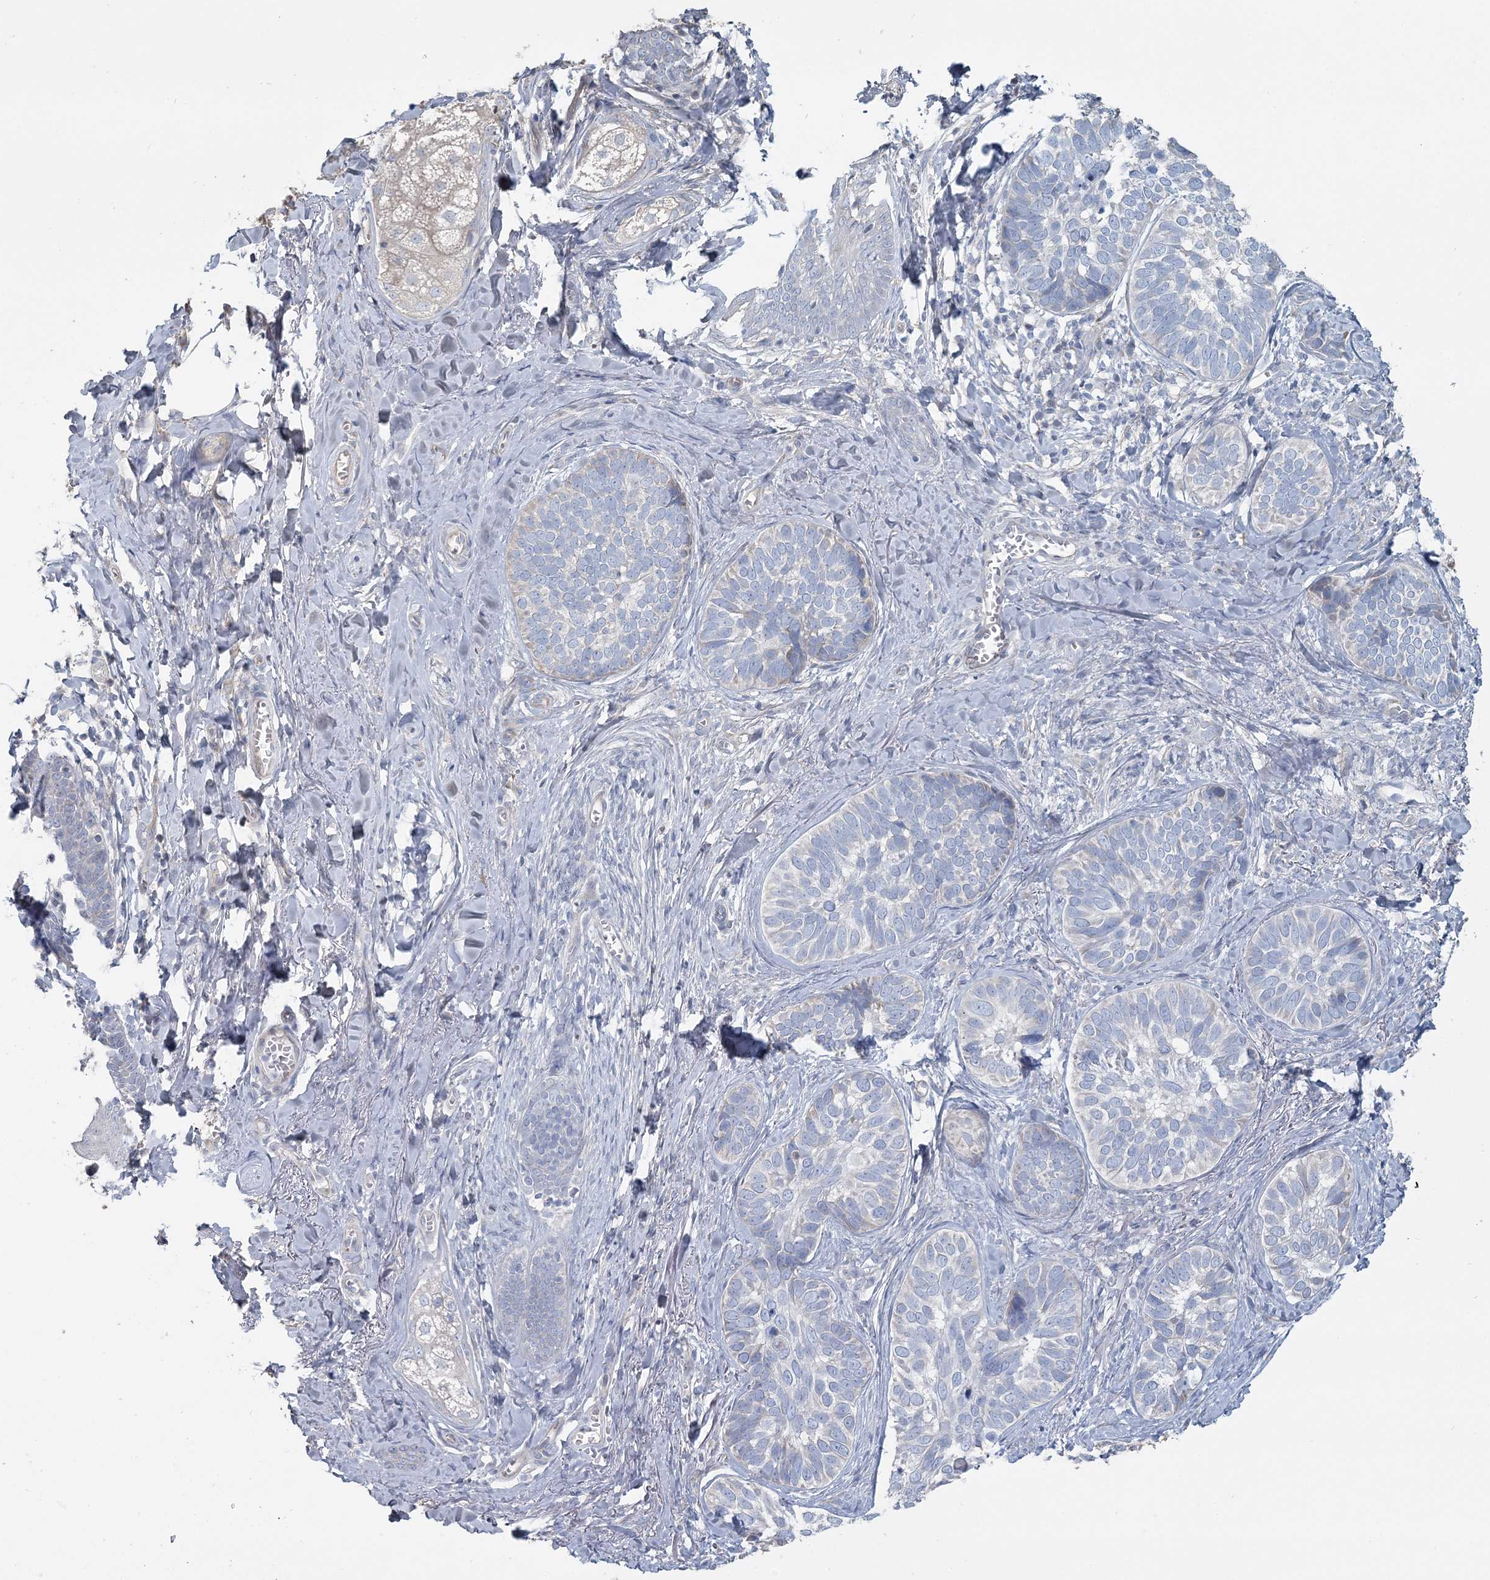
{"staining": {"intensity": "negative", "quantity": "none", "location": "none"}, "tissue": "skin cancer", "cell_type": "Tumor cells", "image_type": "cancer", "snomed": [{"axis": "morphology", "description": "Basal cell carcinoma"}, {"axis": "topography", "description": "Skin"}], "caption": "Skin basal cell carcinoma was stained to show a protein in brown. There is no significant positivity in tumor cells.", "gene": "CMBL", "patient": {"sex": "male", "age": 62}}